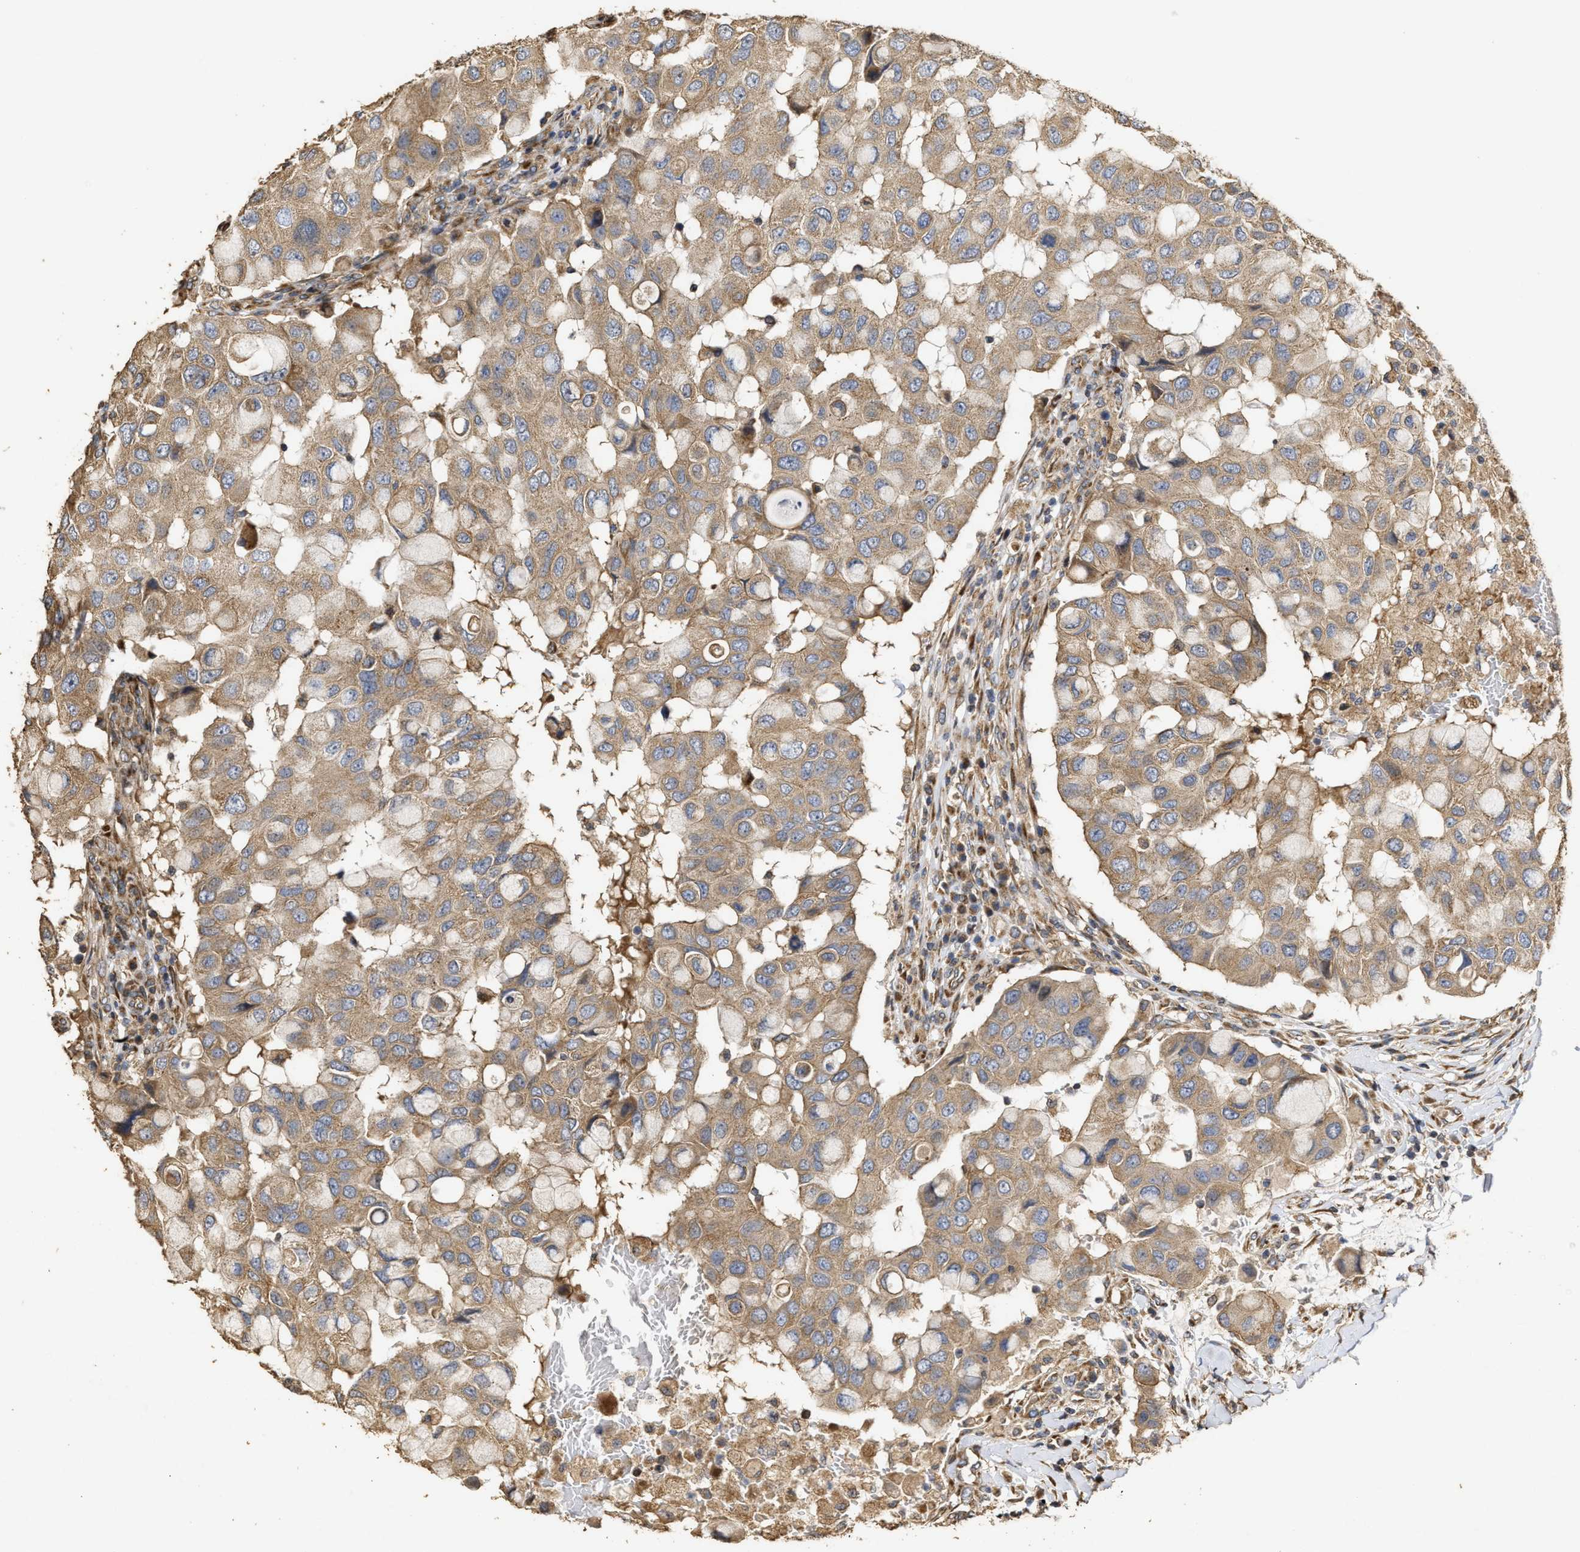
{"staining": {"intensity": "moderate", "quantity": ">75%", "location": "cytoplasmic/membranous"}, "tissue": "breast cancer", "cell_type": "Tumor cells", "image_type": "cancer", "snomed": [{"axis": "morphology", "description": "Duct carcinoma"}, {"axis": "topography", "description": "Breast"}], "caption": "Protein staining exhibits moderate cytoplasmic/membranous expression in about >75% of tumor cells in breast cancer.", "gene": "NAV1", "patient": {"sex": "female", "age": 27}}